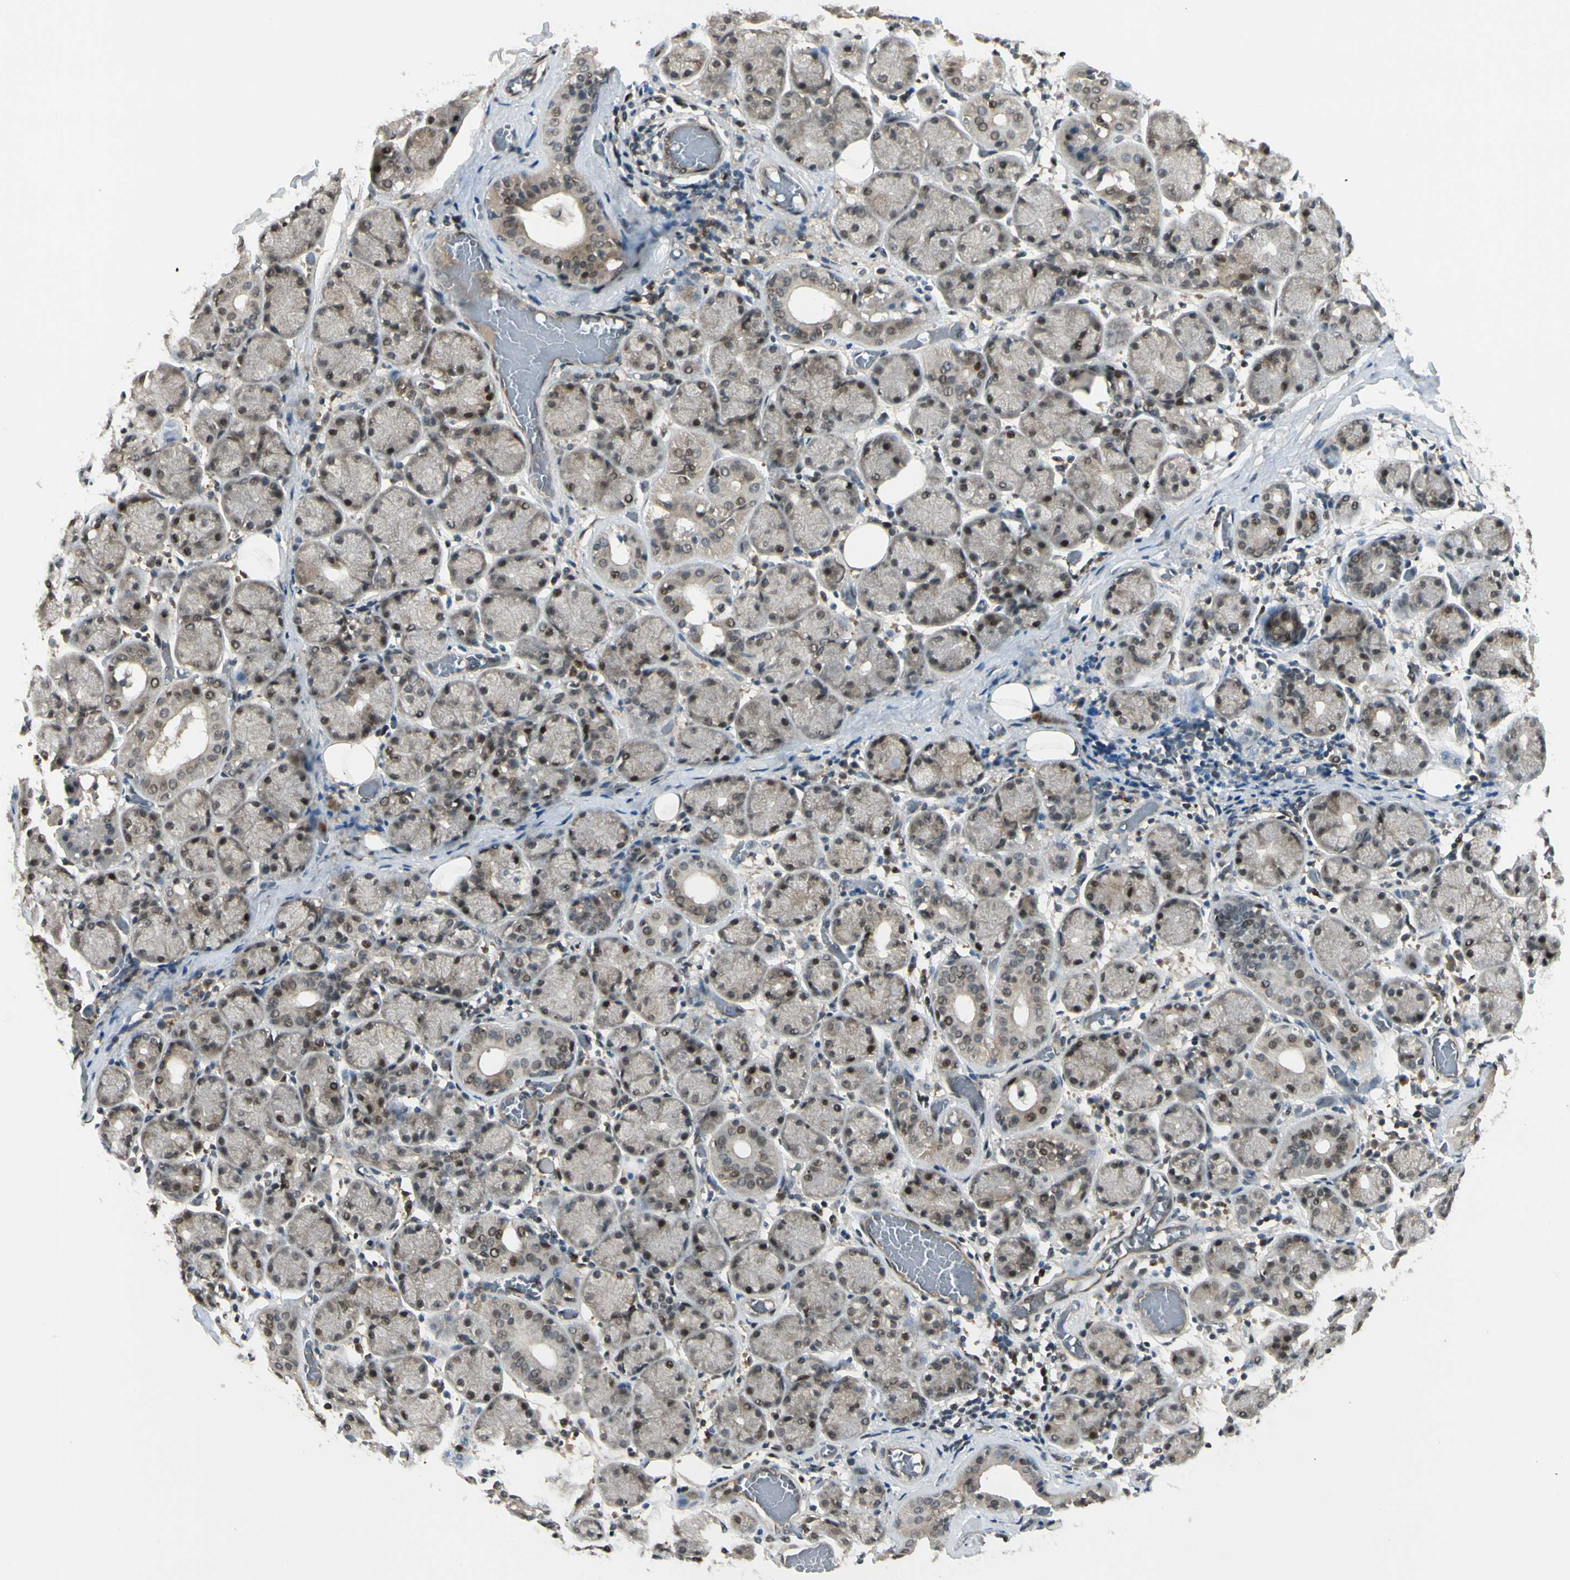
{"staining": {"intensity": "strong", "quantity": "25%-75%", "location": "nuclear"}, "tissue": "salivary gland", "cell_type": "Glandular cells", "image_type": "normal", "snomed": [{"axis": "morphology", "description": "Normal tissue, NOS"}, {"axis": "topography", "description": "Salivary gland"}], "caption": "Immunohistochemical staining of benign human salivary gland reveals 25%-75% levels of strong nuclear protein positivity in approximately 25%-75% of glandular cells.", "gene": "GTF3A", "patient": {"sex": "female", "age": 24}}